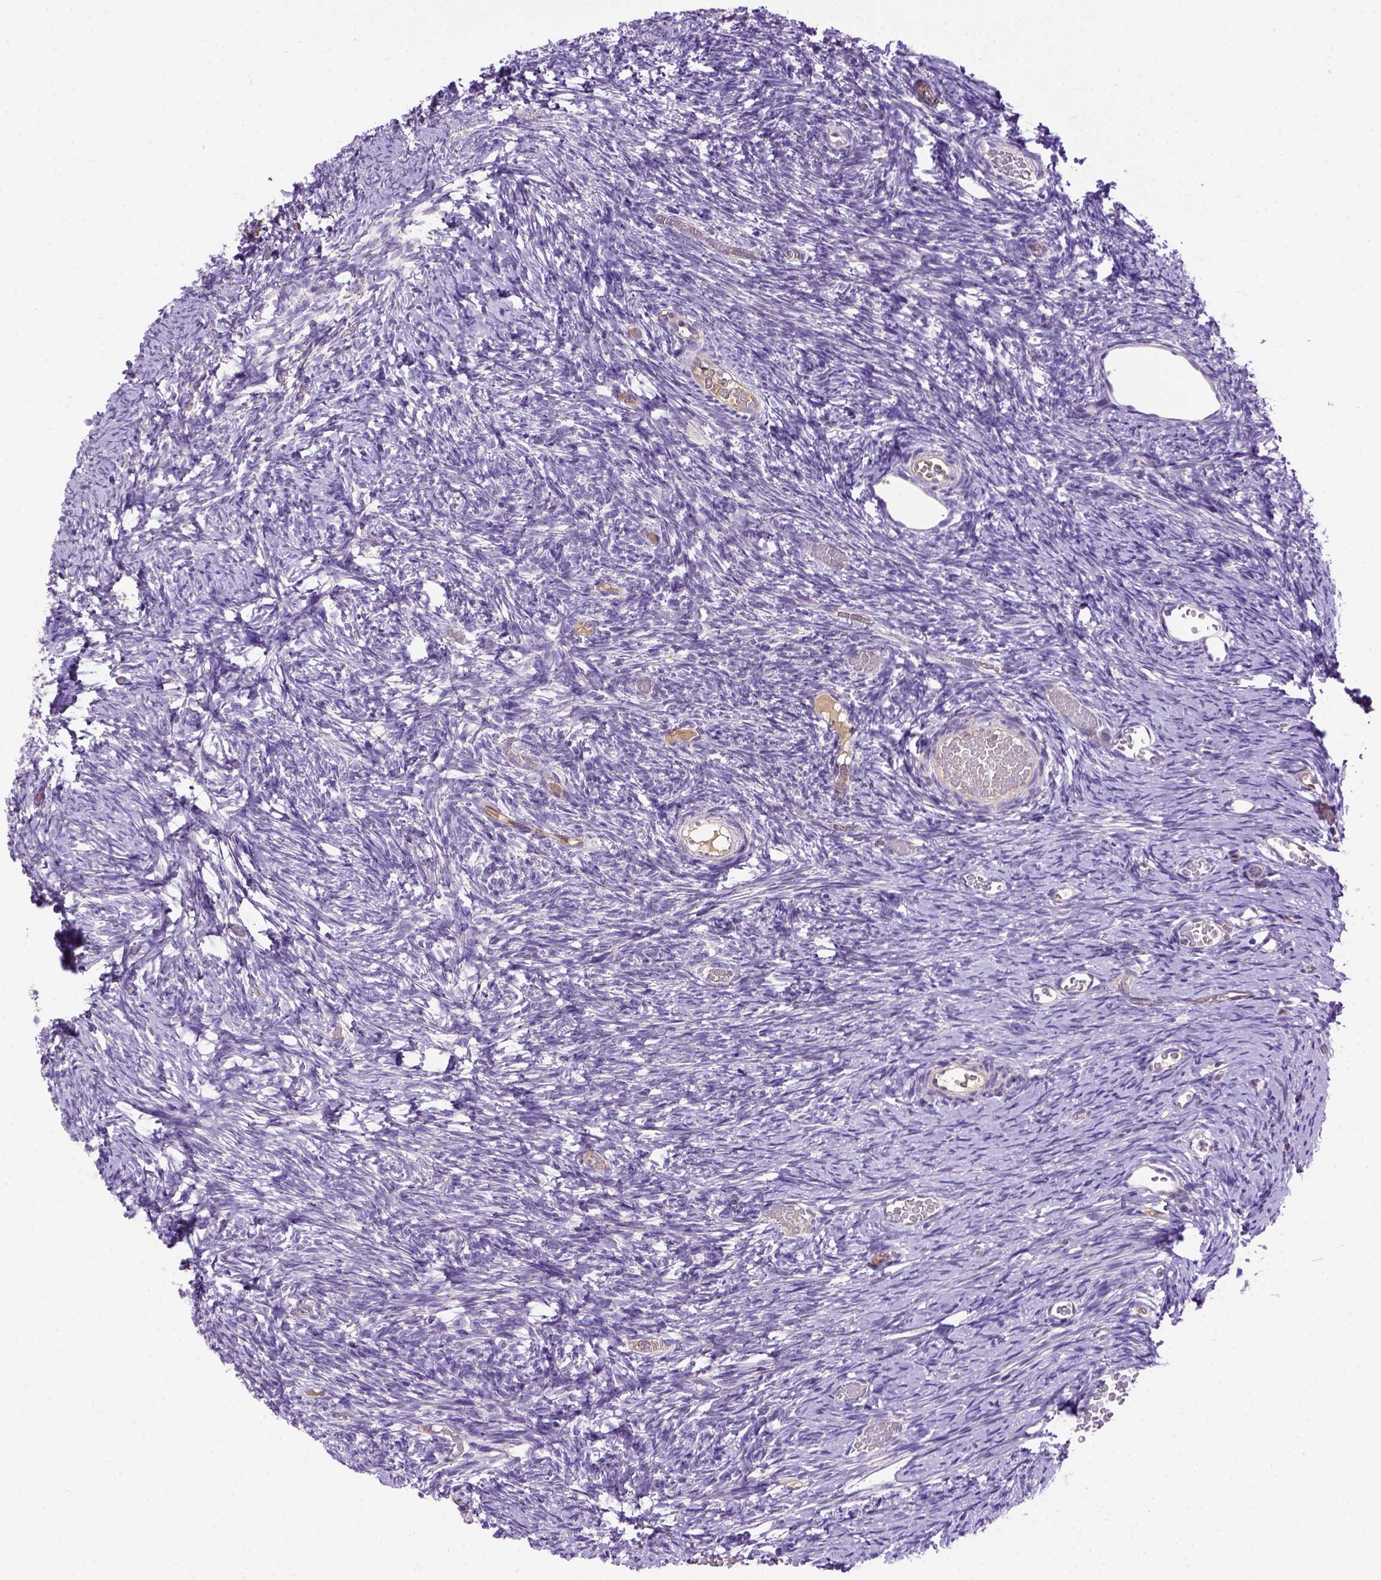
{"staining": {"intensity": "negative", "quantity": "none", "location": "none"}, "tissue": "ovary", "cell_type": "Follicle cells", "image_type": "normal", "snomed": [{"axis": "morphology", "description": "Normal tissue, NOS"}, {"axis": "topography", "description": "Ovary"}], "caption": "IHC micrograph of normal human ovary stained for a protein (brown), which displays no positivity in follicle cells.", "gene": "DEPDC1B", "patient": {"sex": "female", "age": 39}}